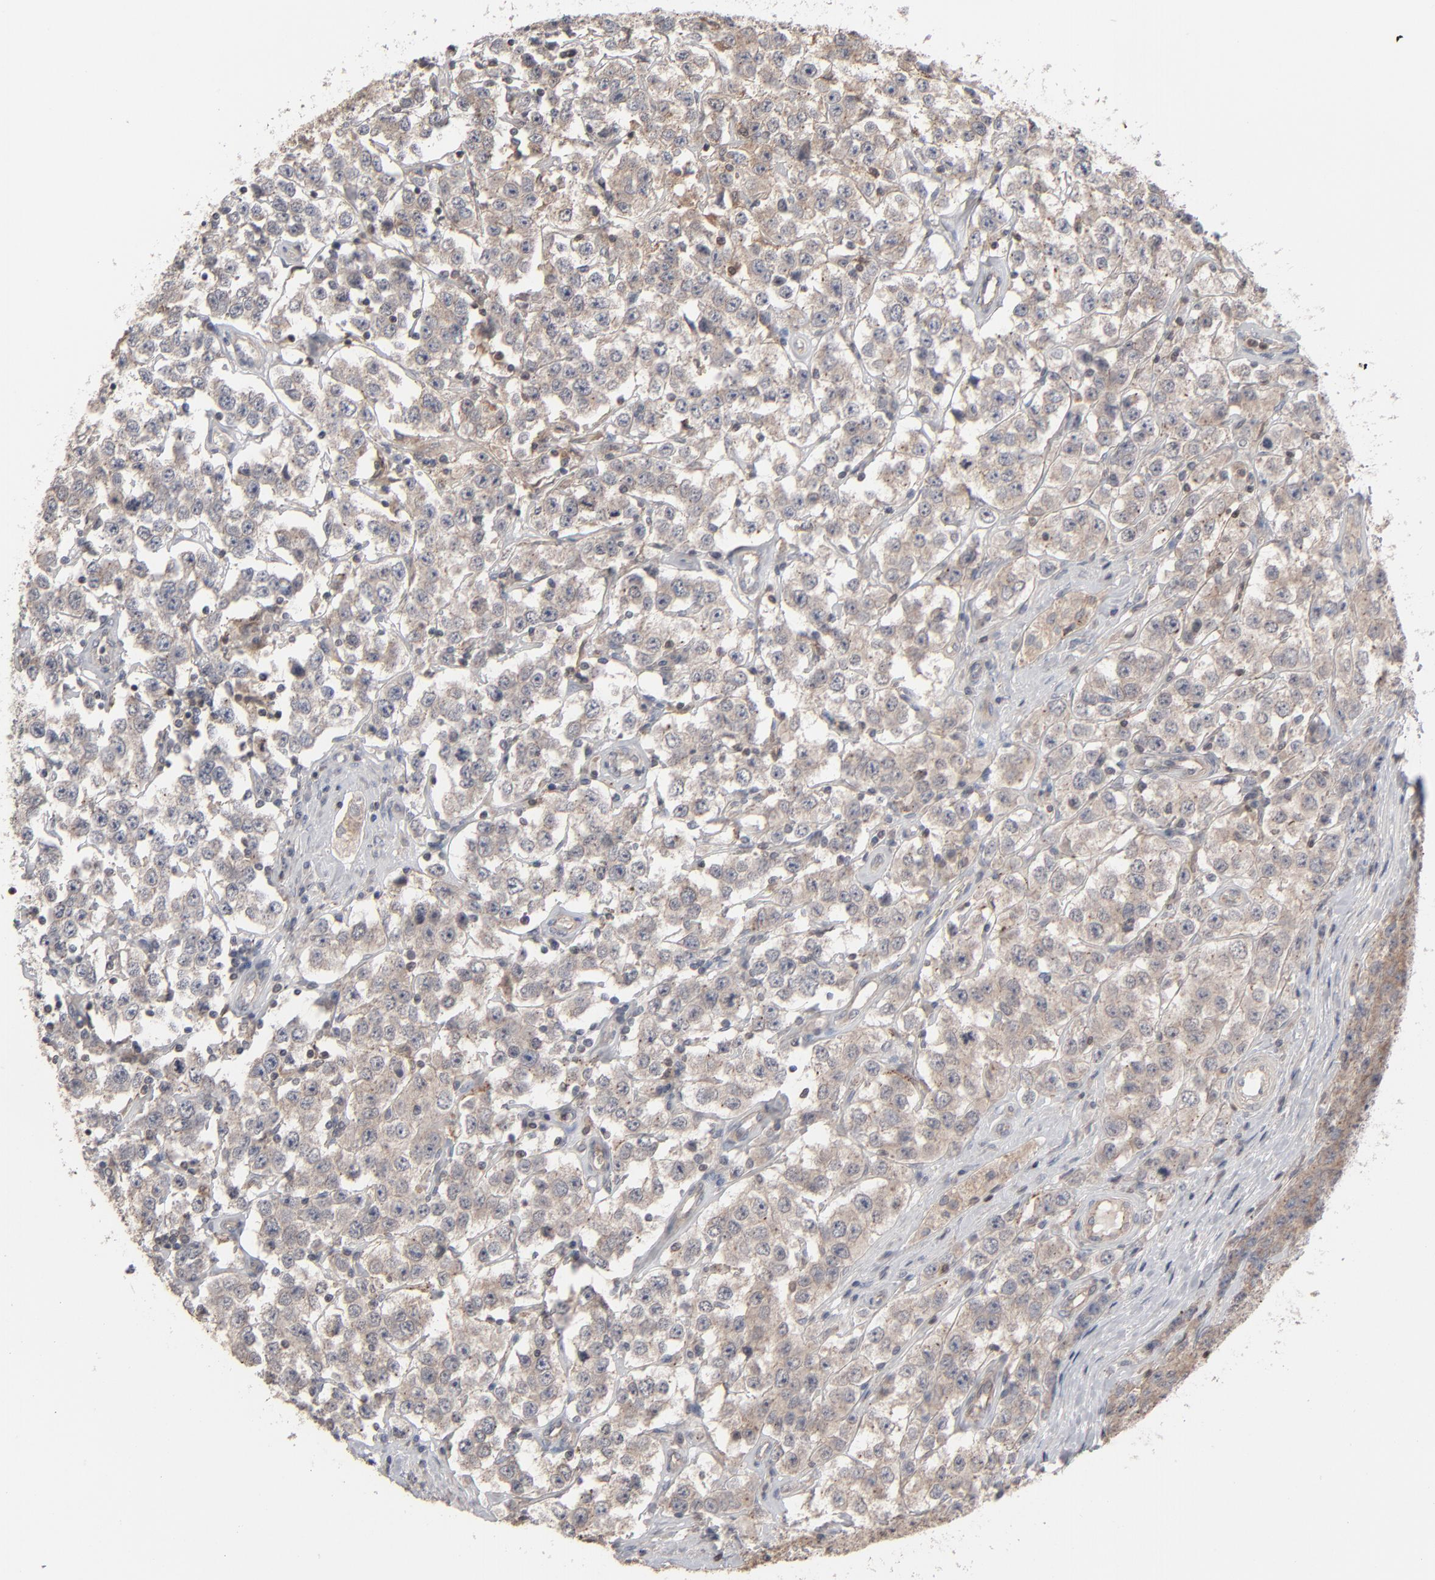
{"staining": {"intensity": "weak", "quantity": ">75%", "location": "cytoplasmic/membranous"}, "tissue": "testis cancer", "cell_type": "Tumor cells", "image_type": "cancer", "snomed": [{"axis": "morphology", "description": "Seminoma, NOS"}, {"axis": "topography", "description": "Testis"}], "caption": "Protein expression analysis of testis seminoma displays weak cytoplasmic/membranous staining in approximately >75% of tumor cells. (DAB = brown stain, brightfield microscopy at high magnification).", "gene": "STAT4", "patient": {"sex": "male", "age": 52}}